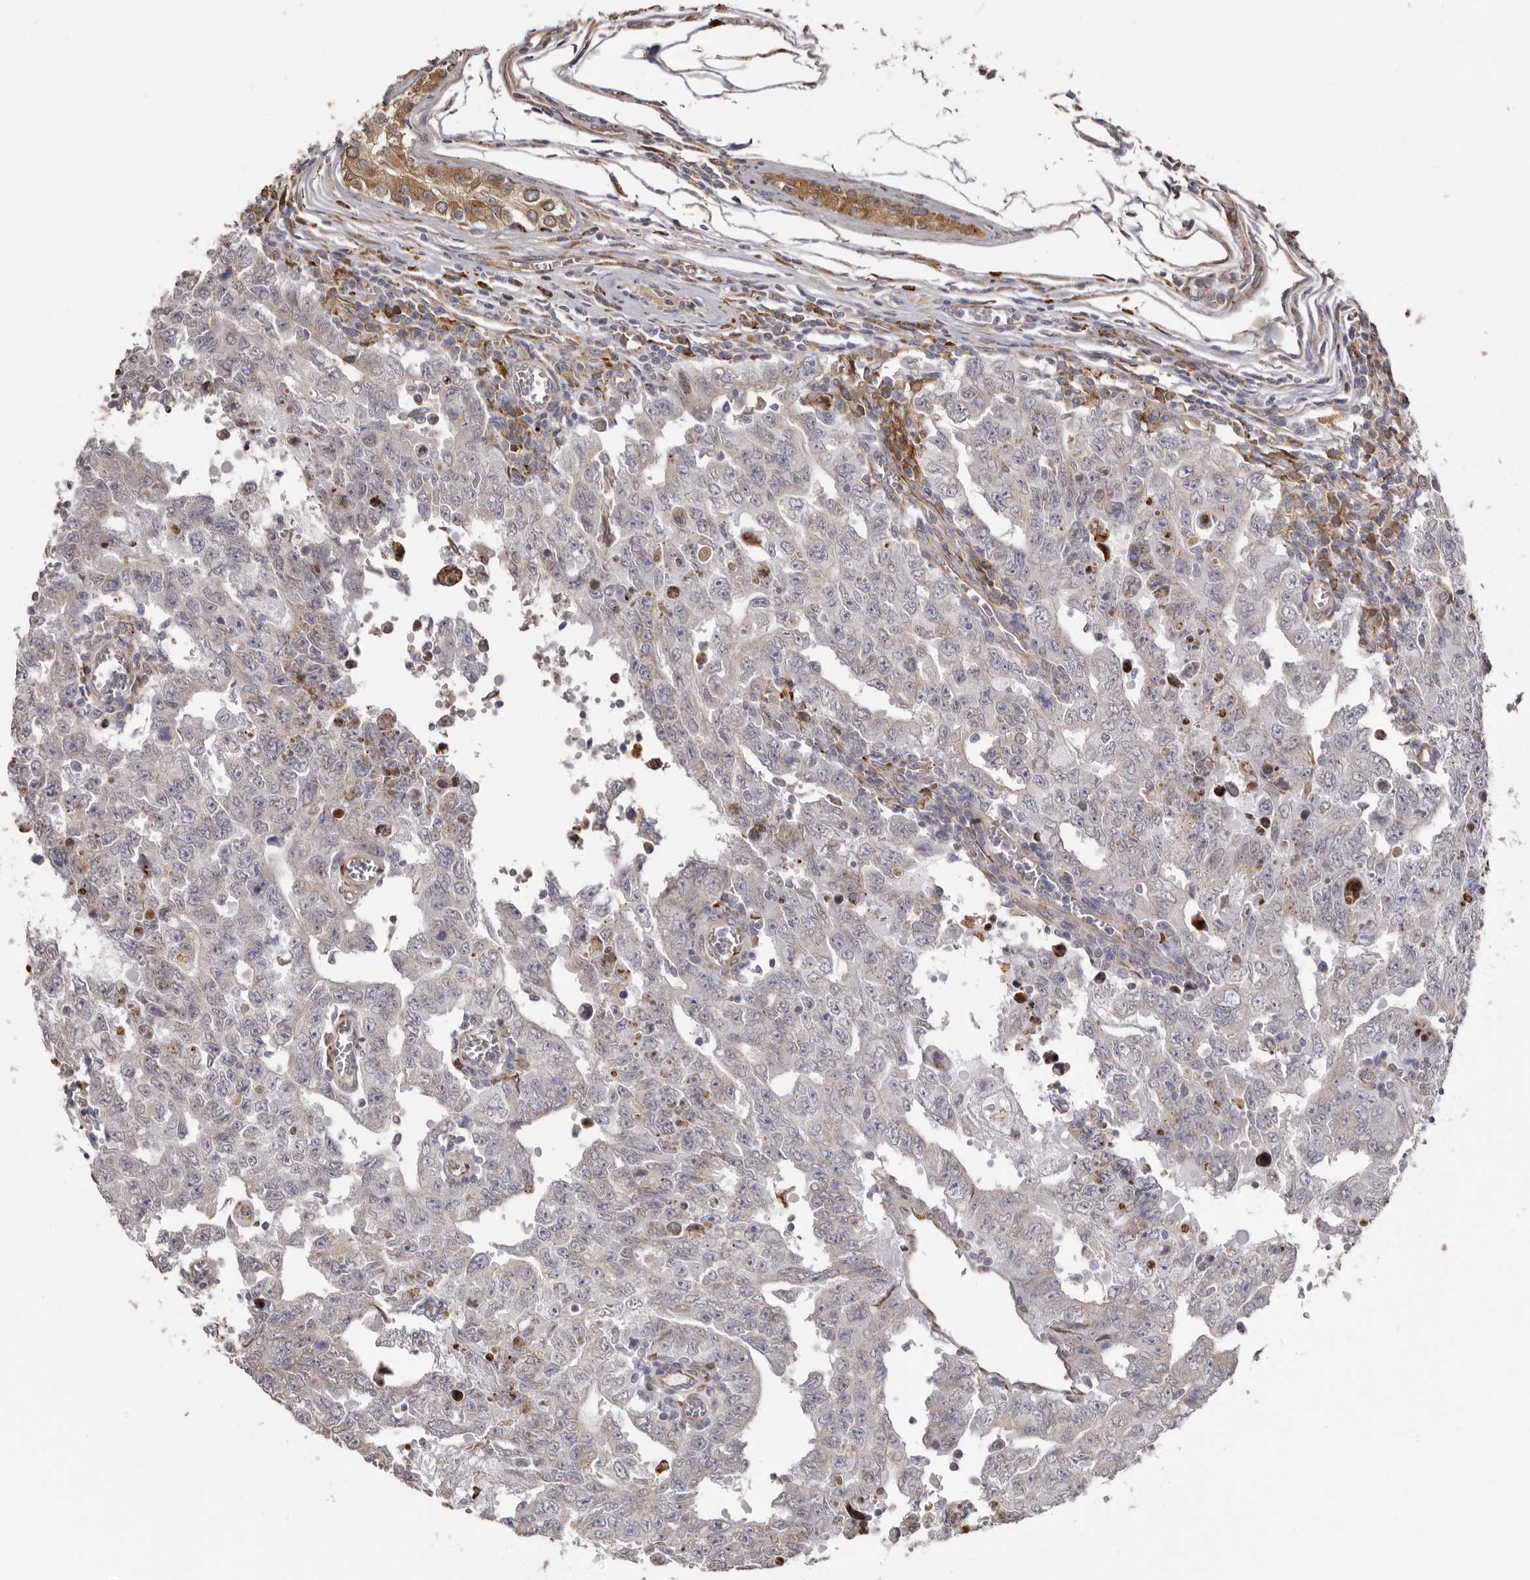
{"staining": {"intensity": "negative", "quantity": "none", "location": "none"}, "tissue": "testis cancer", "cell_type": "Tumor cells", "image_type": "cancer", "snomed": [{"axis": "morphology", "description": "Carcinoma, Embryonal, NOS"}, {"axis": "topography", "description": "Testis"}], "caption": "Immunohistochemistry of testis cancer reveals no positivity in tumor cells. (Brightfield microscopy of DAB immunohistochemistry at high magnification).", "gene": "NUP43", "patient": {"sex": "male", "age": 26}}